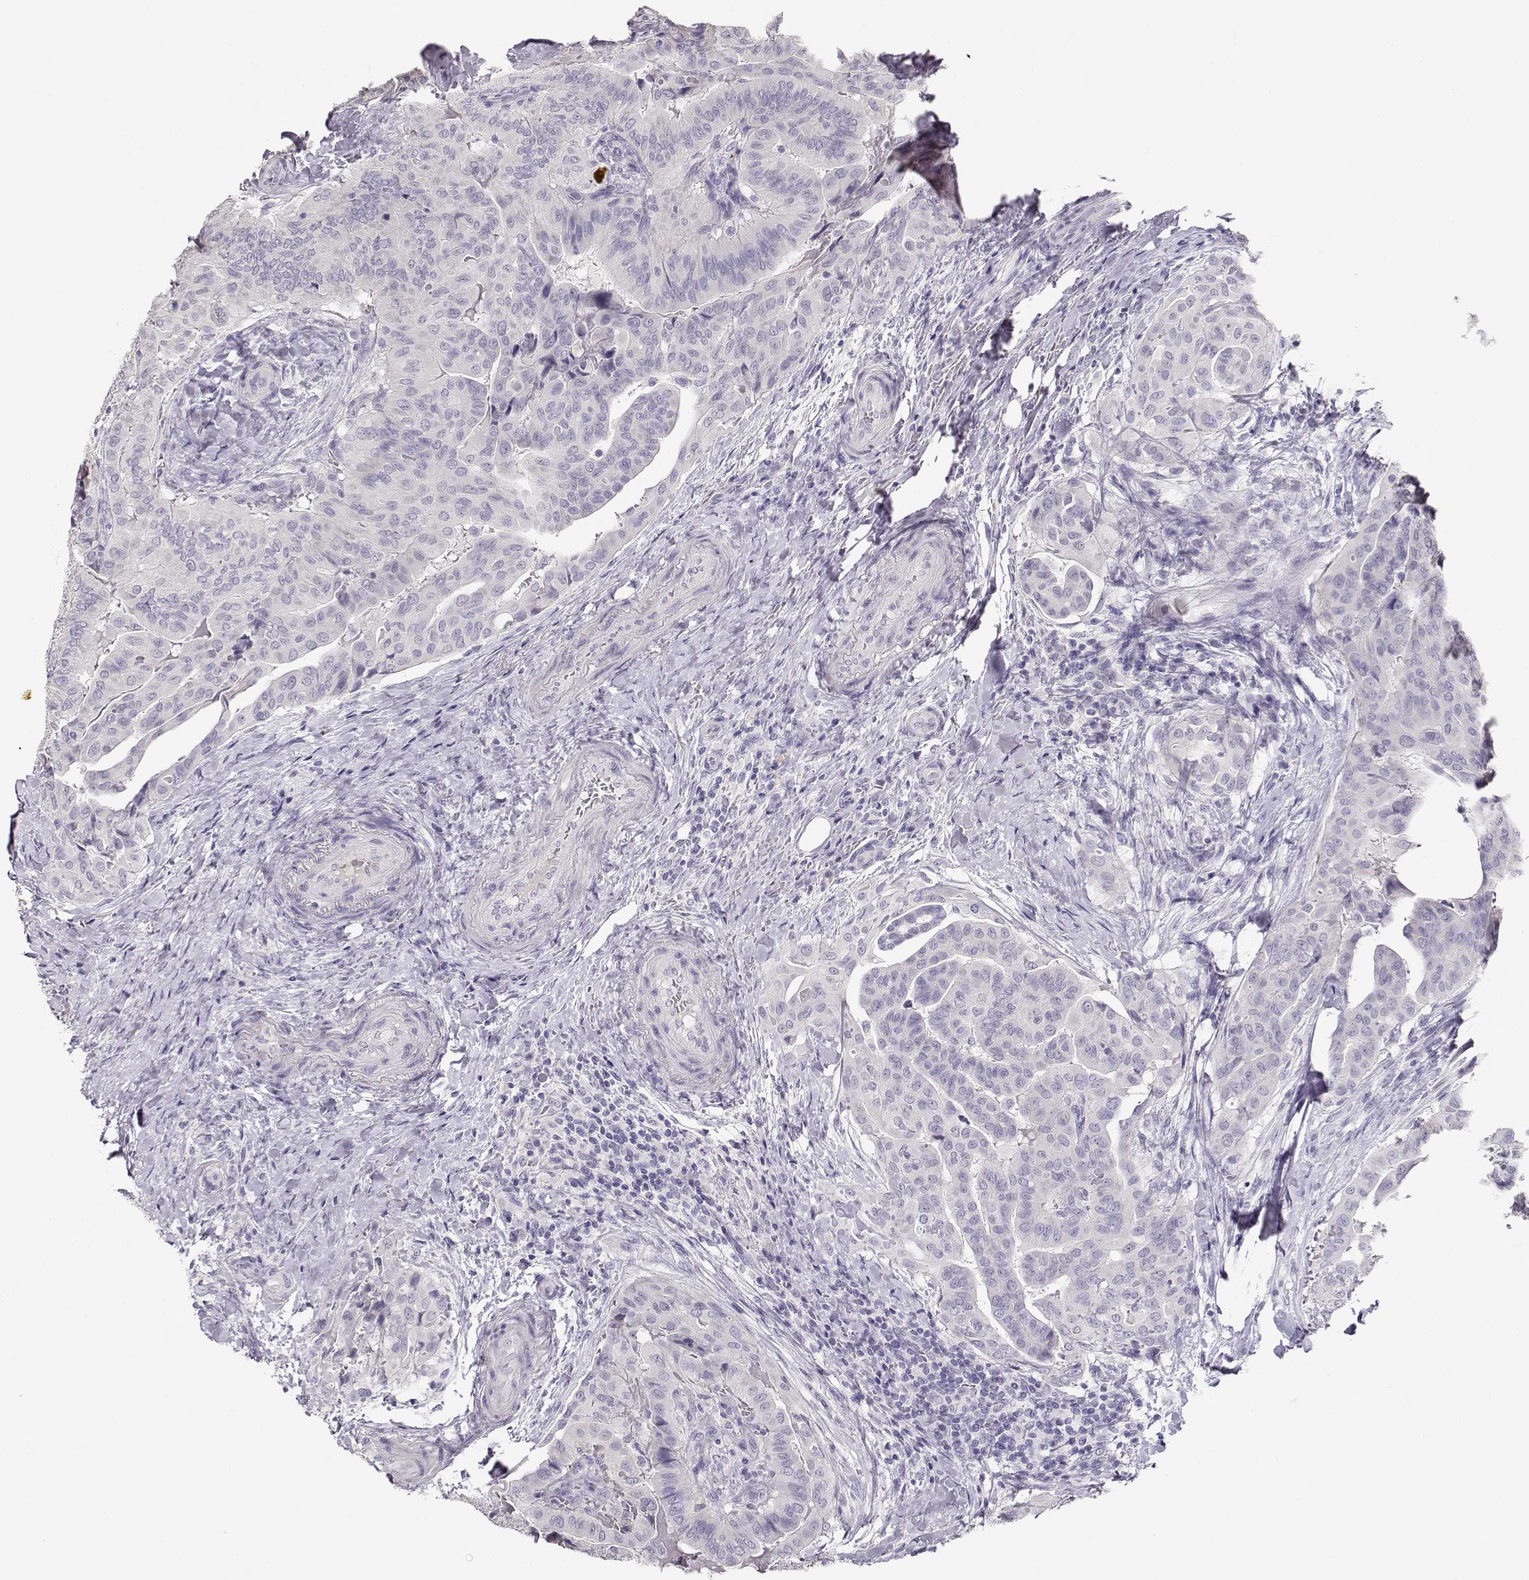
{"staining": {"intensity": "negative", "quantity": "none", "location": "none"}, "tissue": "thyroid cancer", "cell_type": "Tumor cells", "image_type": "cancer", "snomed": [{"axis": "morphology", "description": "Papillary adenocarcinoma, NOS"}, {"axis": "topography", "description": "Thyroid gland"}], "caption": "There is no significant expression in tumor cells of thyroid cancer.", "gene": "MAGEC1", "patient": {"sex": "female", "age": 68}}